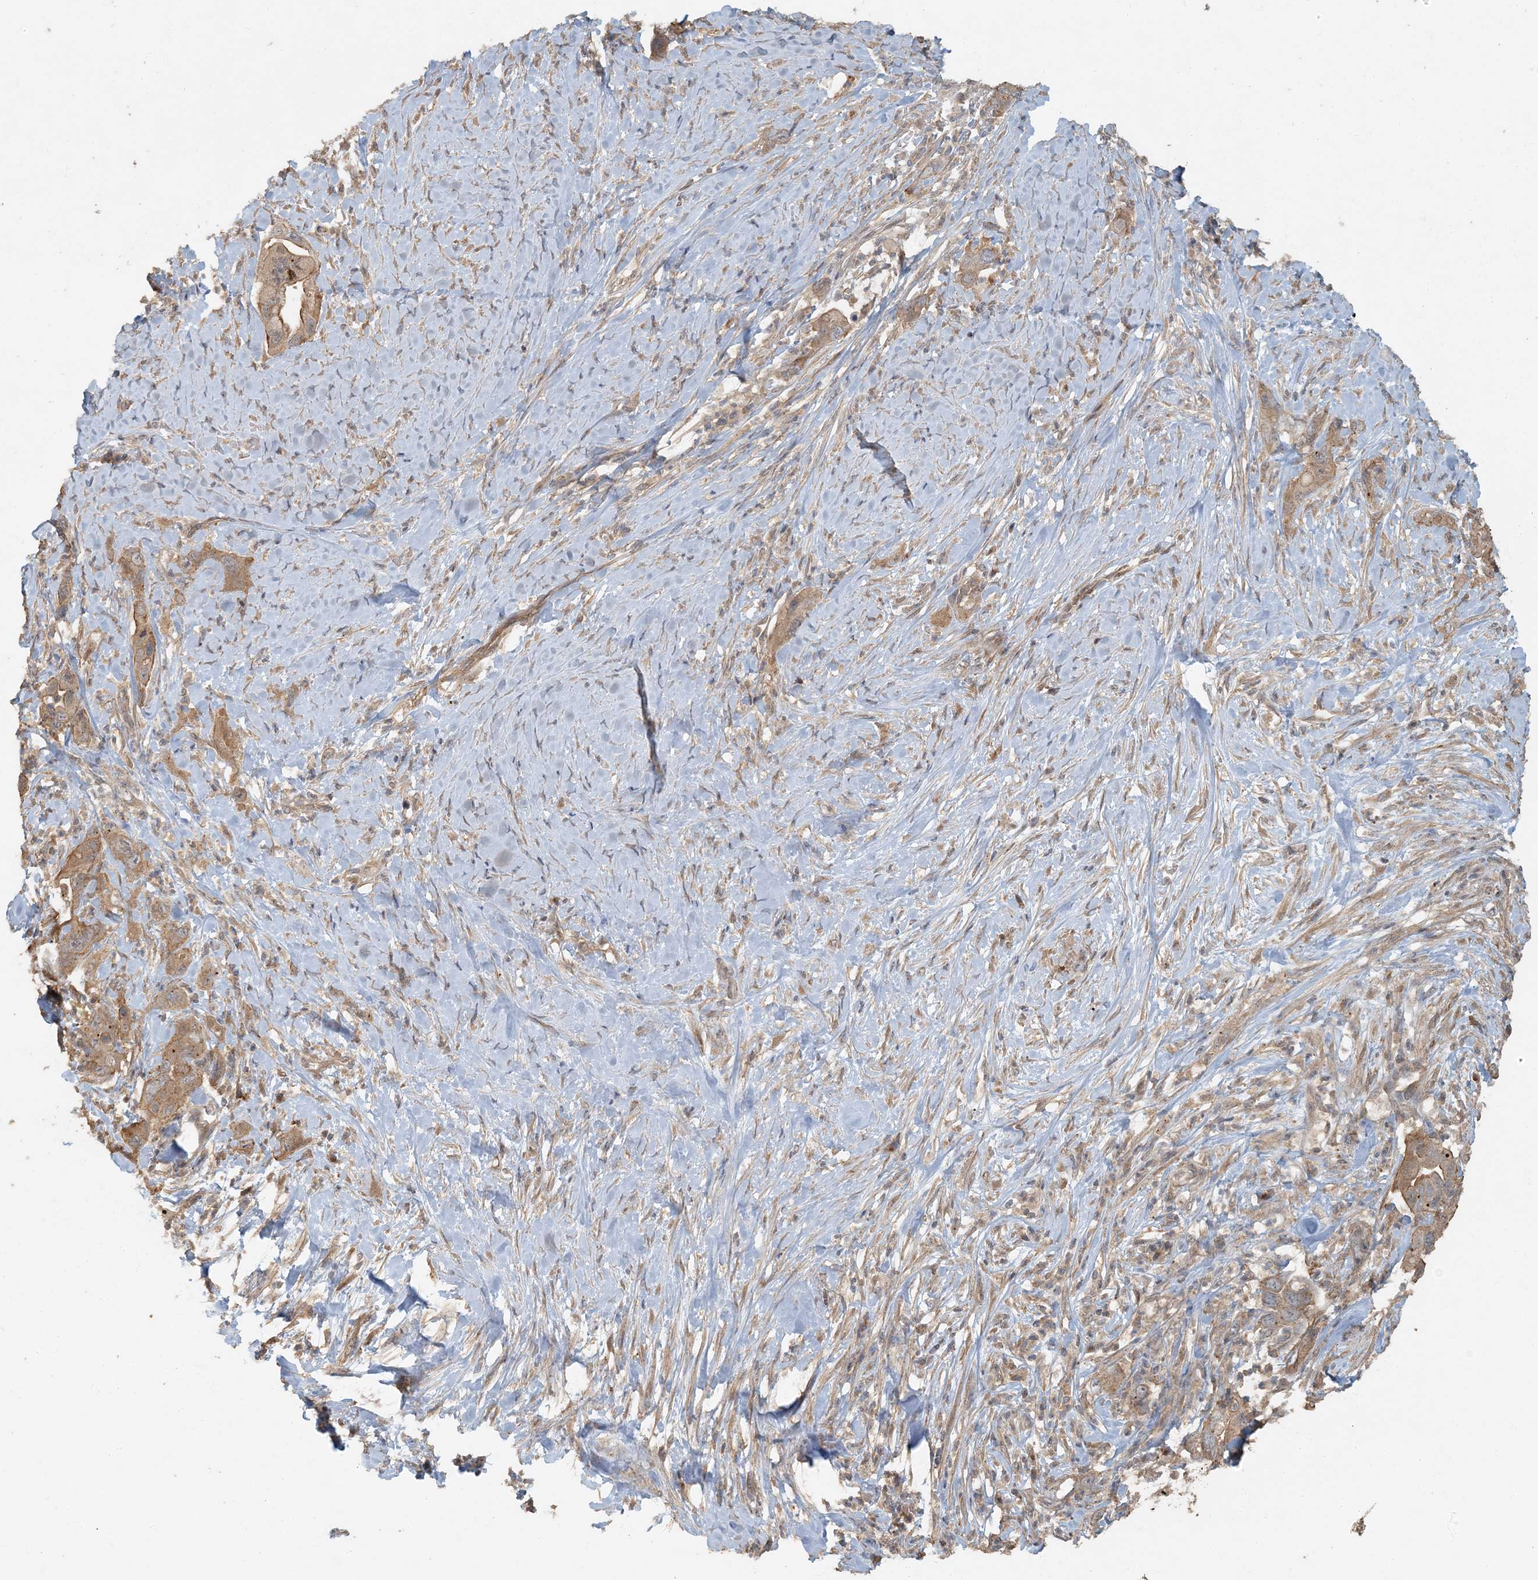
{"staining": {"intensity": "moderate", "quantity": ">75%", "location": "cytoplasmic/membranous"}, "tissue": "pancreatic cancer", "cell_type": "Tumor cells", "image_type": "cancer", "snomed": [{"axis": "morphology", "description": "Adenocarcinoma, NOS"}, {"axis": "topography", "description": "Pancreas"}], "caption": "A high-resolution image shows immunohistochemistry staining of adenocarcinoma (pancreatic), which reveals moderate cytoplasmic/membranous staining in approximately >75% of tumor cells. (brown staining indicates protein expression, while blue staining denotes nuclei).", "gene": "AK9", "patient": {"sex": "female", "age": 71}}